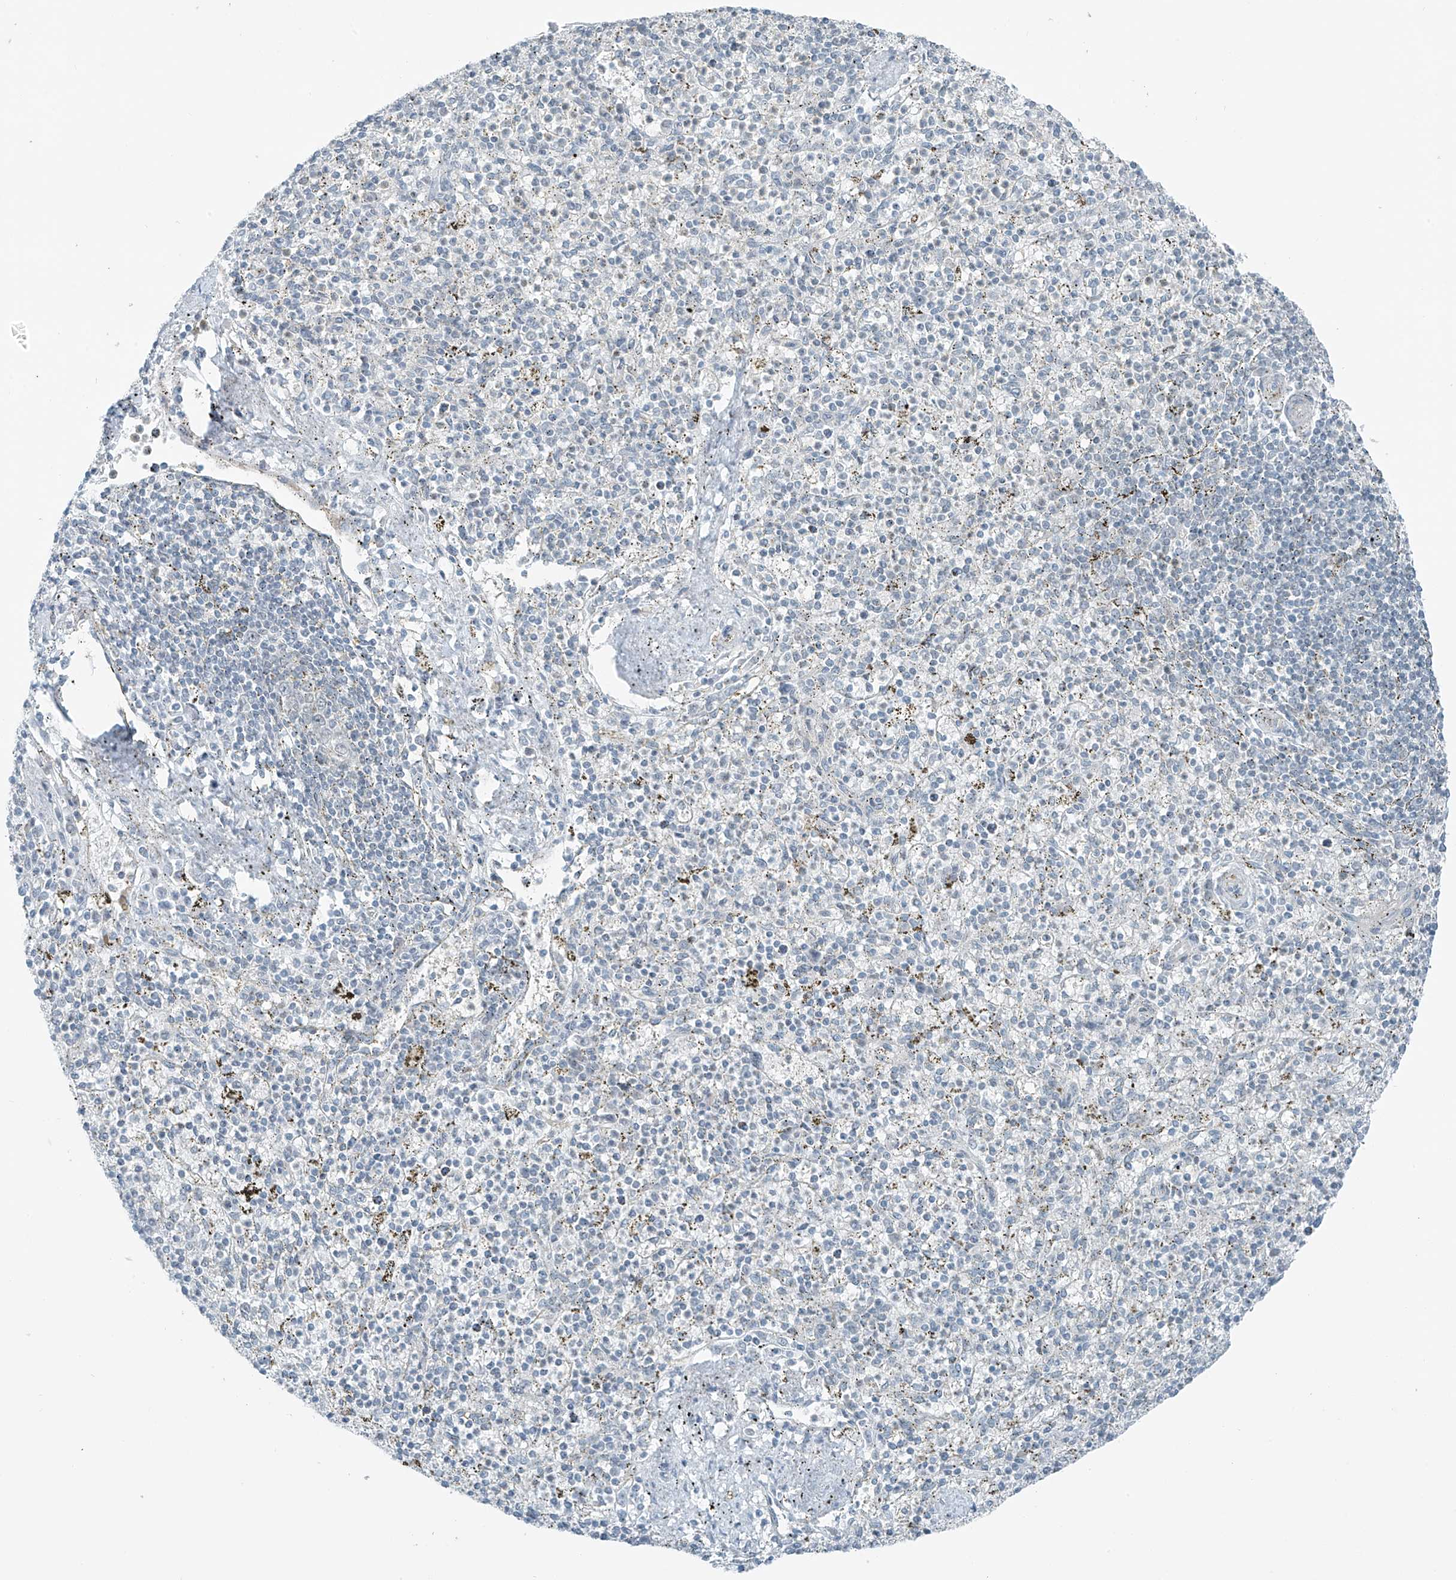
{"staining": {"intensity": "negative", "quantity": "none", "location": "none"}, "tissue": "spleen", "cell_type": "Cells in red pulp", "image_type": "normal", "snomed": [{"axis": "morphology", "description": "Normal tissue, NOS"}, {"axis": "topography", "description": "Spleen"}], "caption": "This is an IHC histopathology image of unremarkable spleen. There is no staining in cells in red pulp.", "gene": "WRNIP1", "patient": {"sex": "male", "age": 72}}